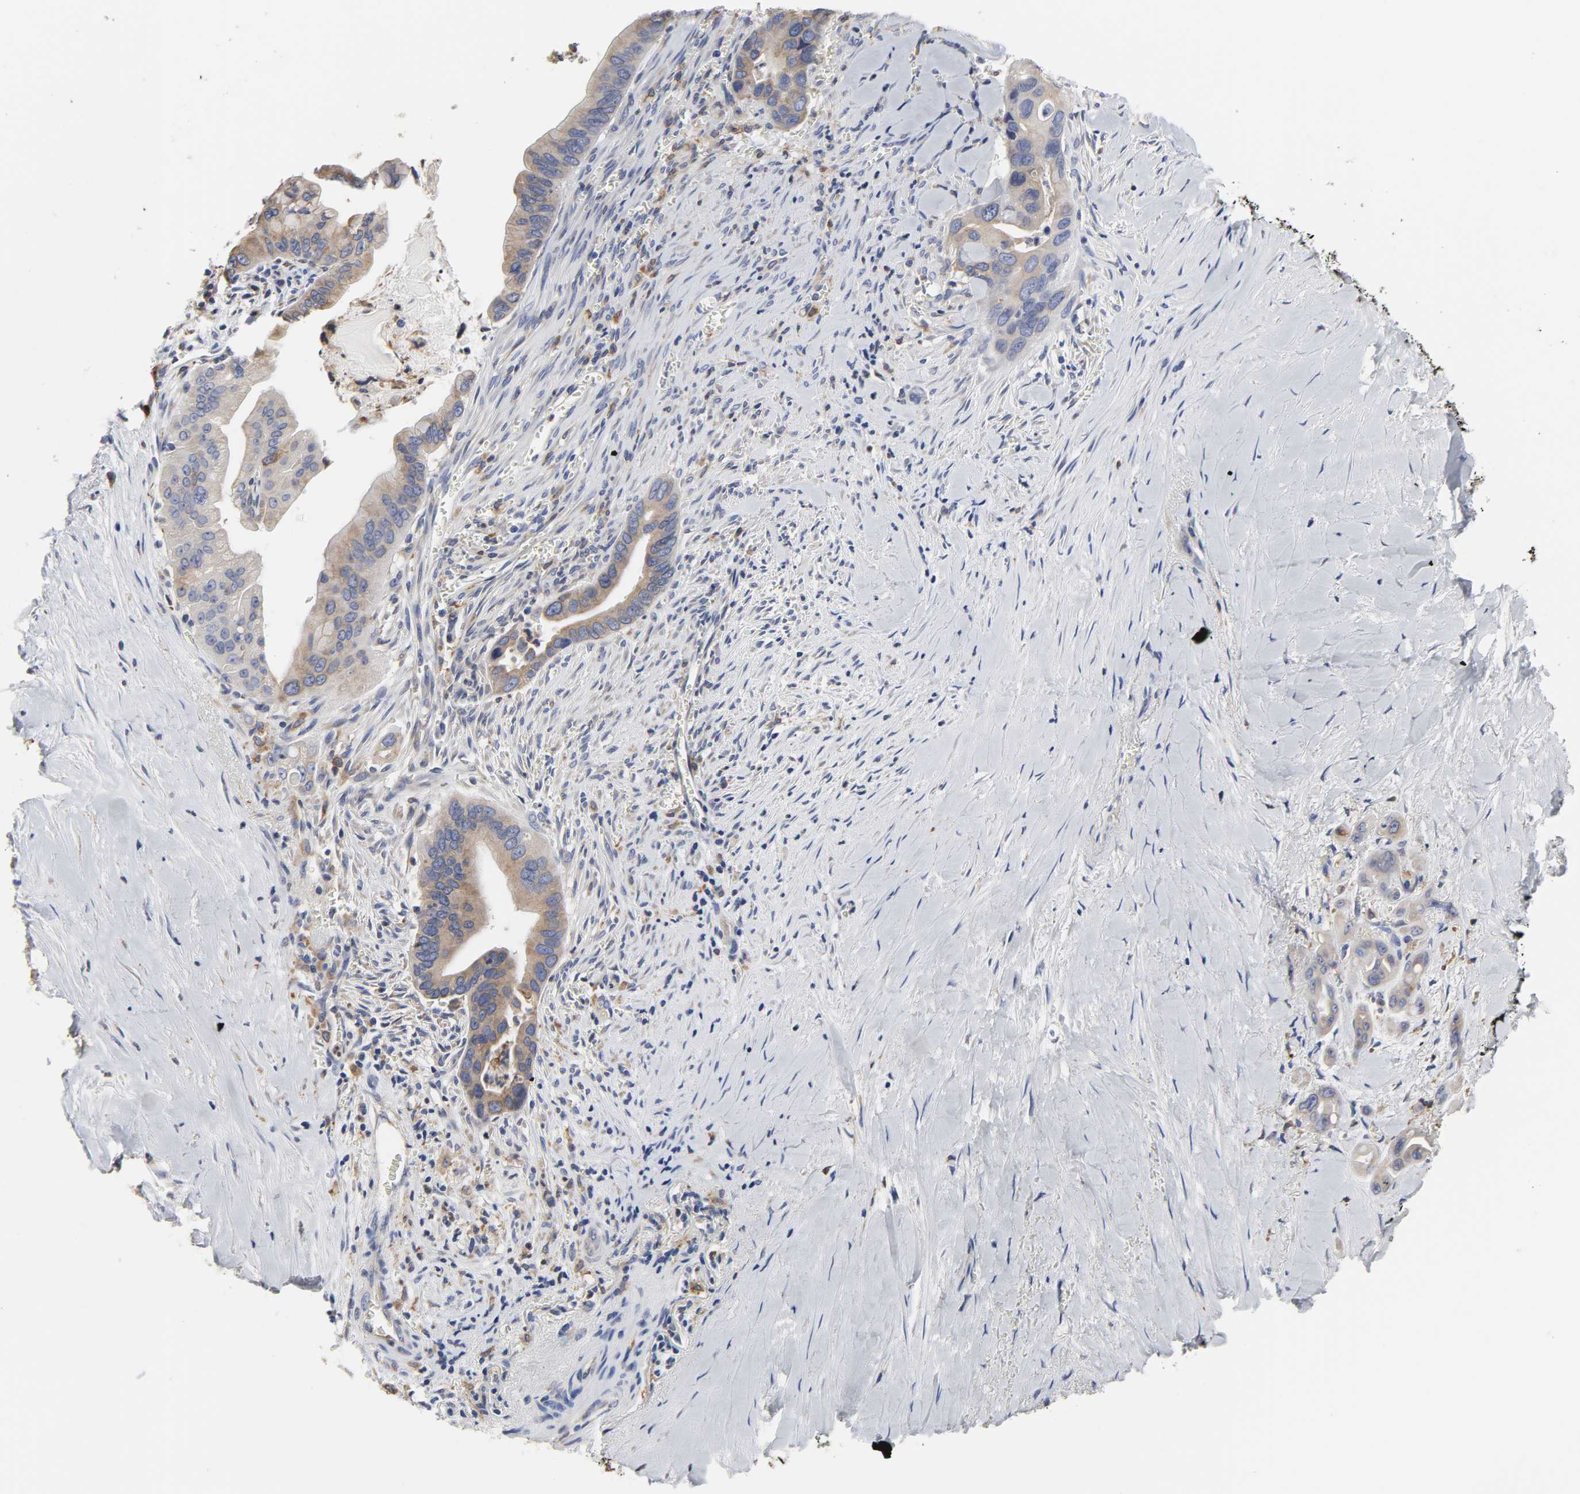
{"staining": {"intensity": "moderate", "quantity": ">75%", "location": "cytoplasmic/membranous"}, "tissue": "pancreatic cancer", "cell_type": "Tumor cells", "image_type": "cancer", "snomed": [{"axis": "morphology", "description": "Adenocarcinoma, NOS"}, {"axis": "topography", "description": "Pancreas"}], "caption": "Immunohistochemistry photomicrograph of human pancreatic adenocarcinoma stained for a protein (brown), which demonstrates medium levels of moderate cytoplasmic/membranous staining in approximately >75% of tumor cells.", "gene": "HCK", "patient": {"sex": "male", "age": 59}}